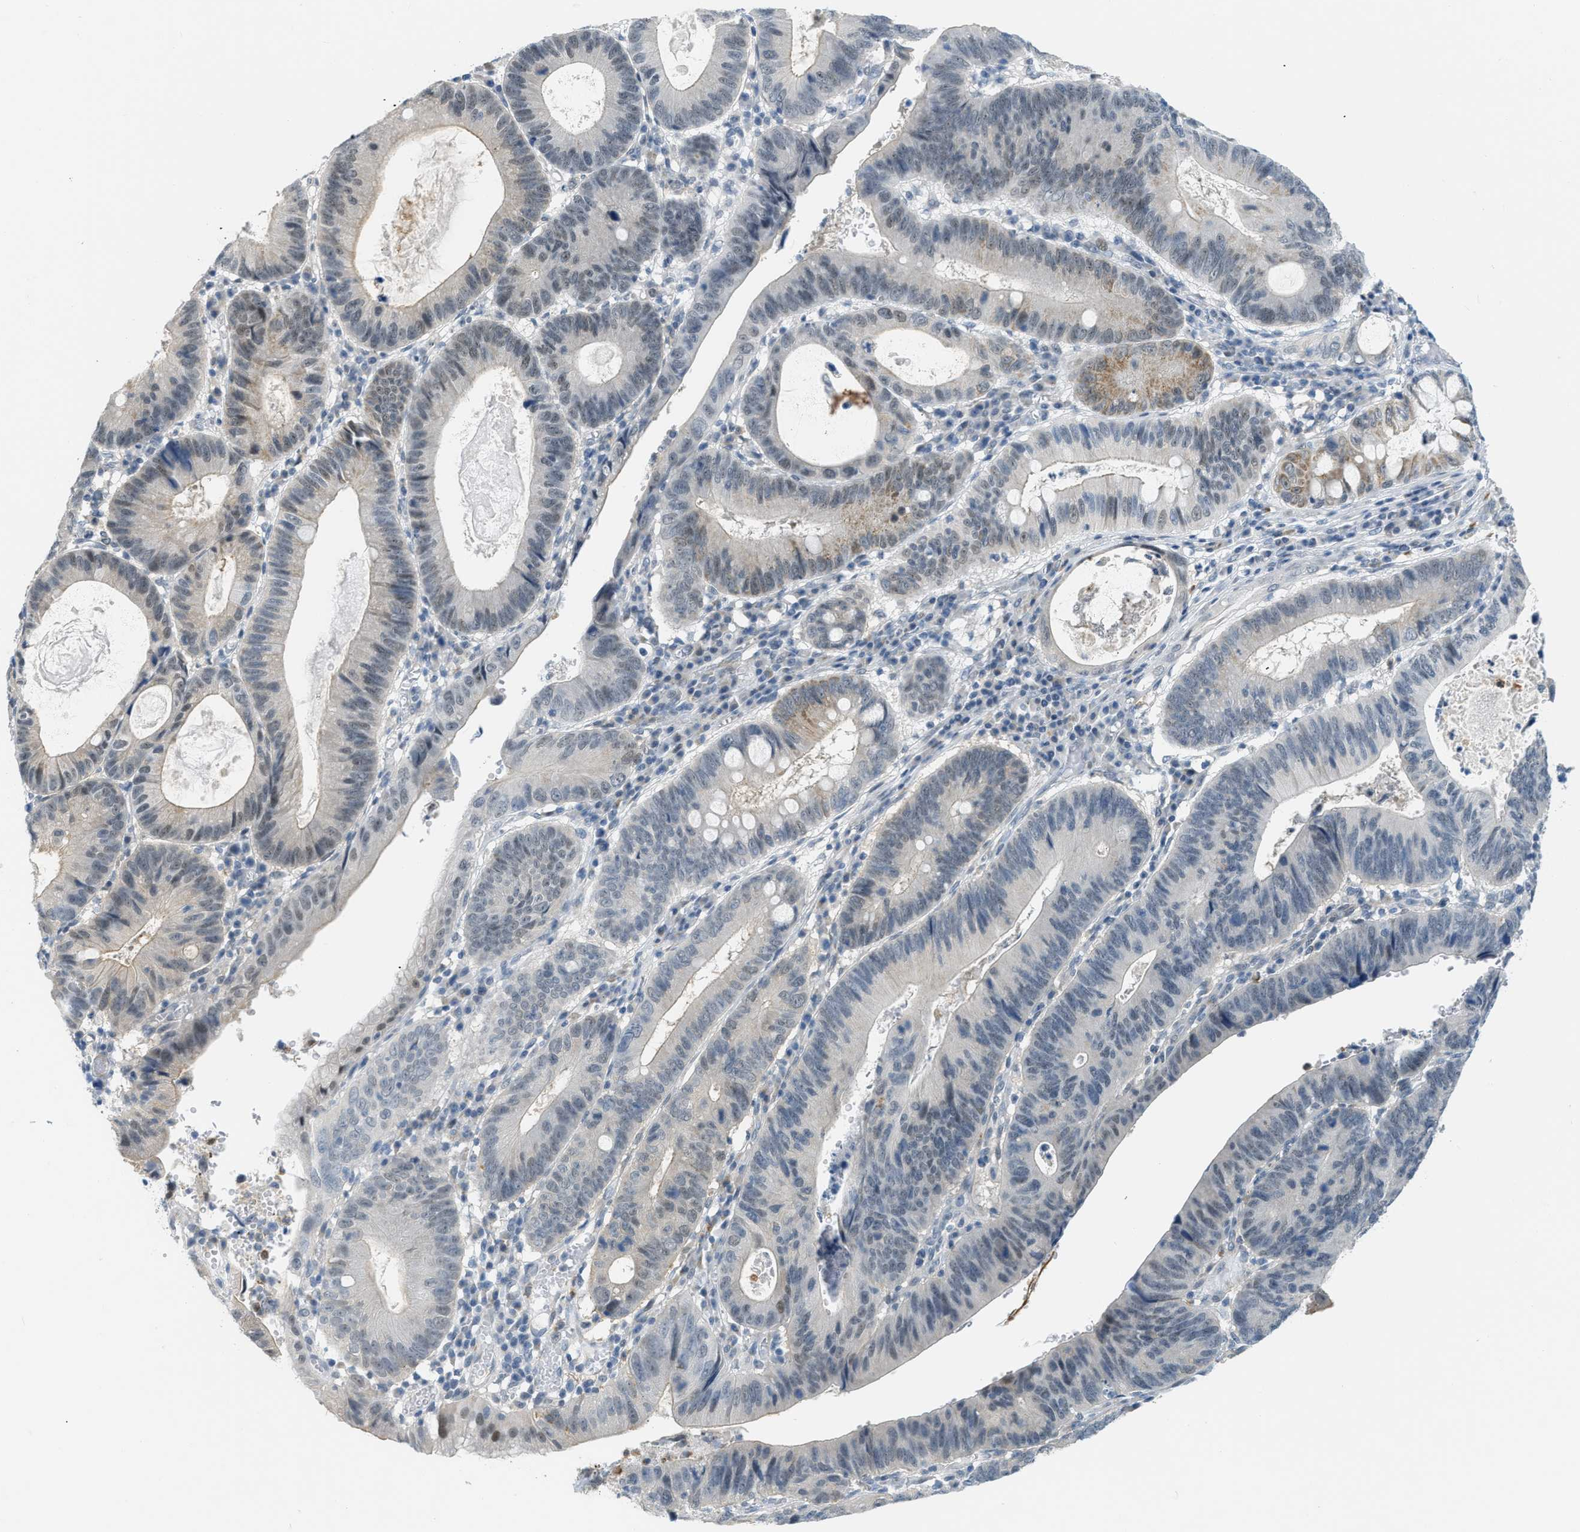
{"staining": {"intensity": "negative", "quantity": "none", "location": "none"}, "tissue": "stomach cancer", "cell_type": "Tumor cells", "image_type": "cancer", "snomed": [{"axis": "morphology", "description": "Adenocarcinoma, NOS"}, {"axis": "topography", "description": "Stomach"}], "caption": "The photomicrograph demonstrates no staining of tumor cells in stomach cancer. (DAB IHC visualized using brightfield microscopy, high magnification).", "gene": "ZNF408", "patient": {"sex": "male", "age": 59}}